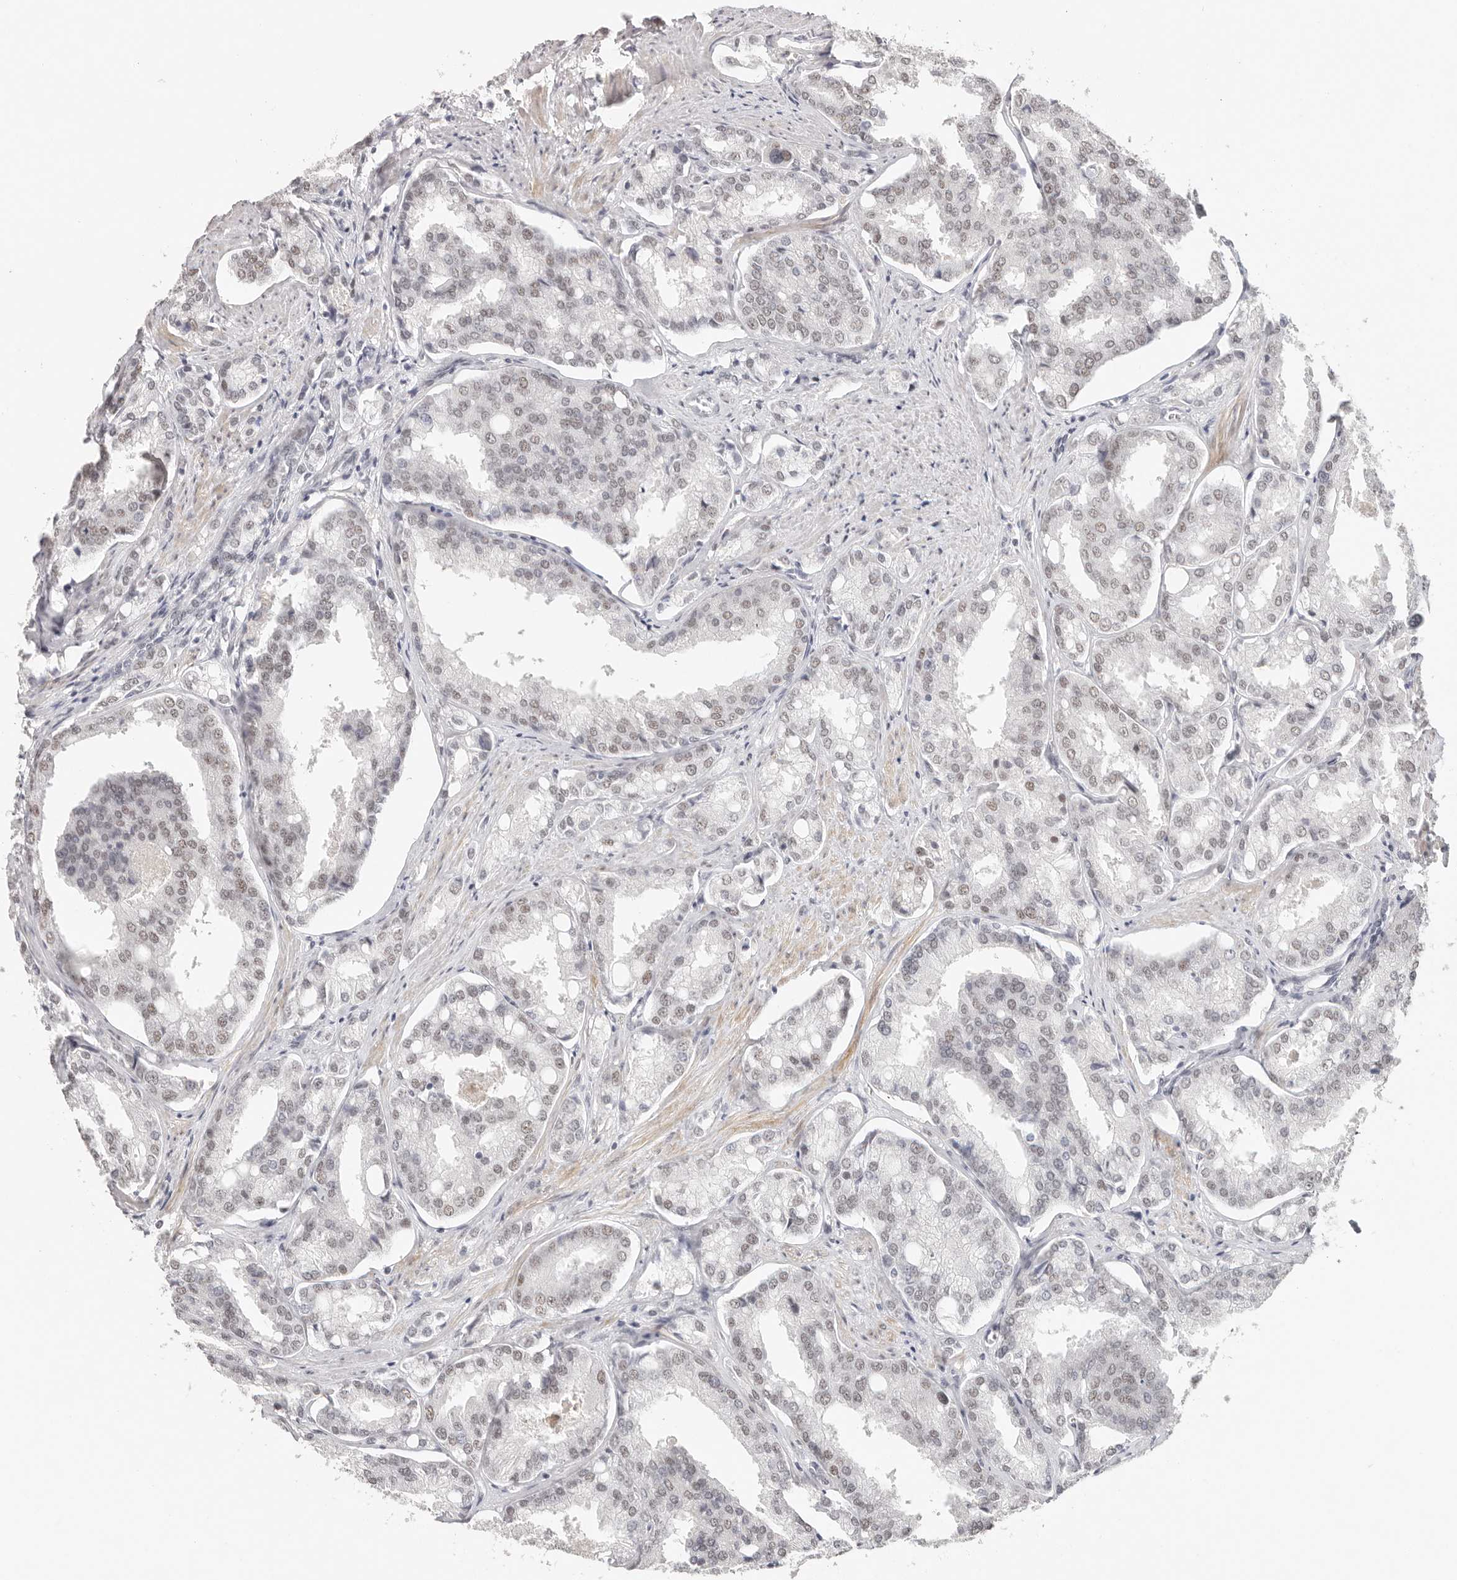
{"staining": {"intensity": "weak", "quantity": "25%-75%", "location": "nuclear"}, "tissue": "prostate cancer", "cell_type": "Tumor cells", "image_type": "cancer", "snomed": [{"axis": "morphology", "description": "Adenocarcinoma, High grade"}, {"axis": "topography", "description": "Prostate"}], "caption": "Approximately 25%-75% of tumor cells in human high-grade adenocarcinoma (prostate) demonstrate weak nuclear protein staining as visualized by brown immunohistochemical staining.", "gene": "LARP7", "patient": {"sex": "male", "age": 50}}